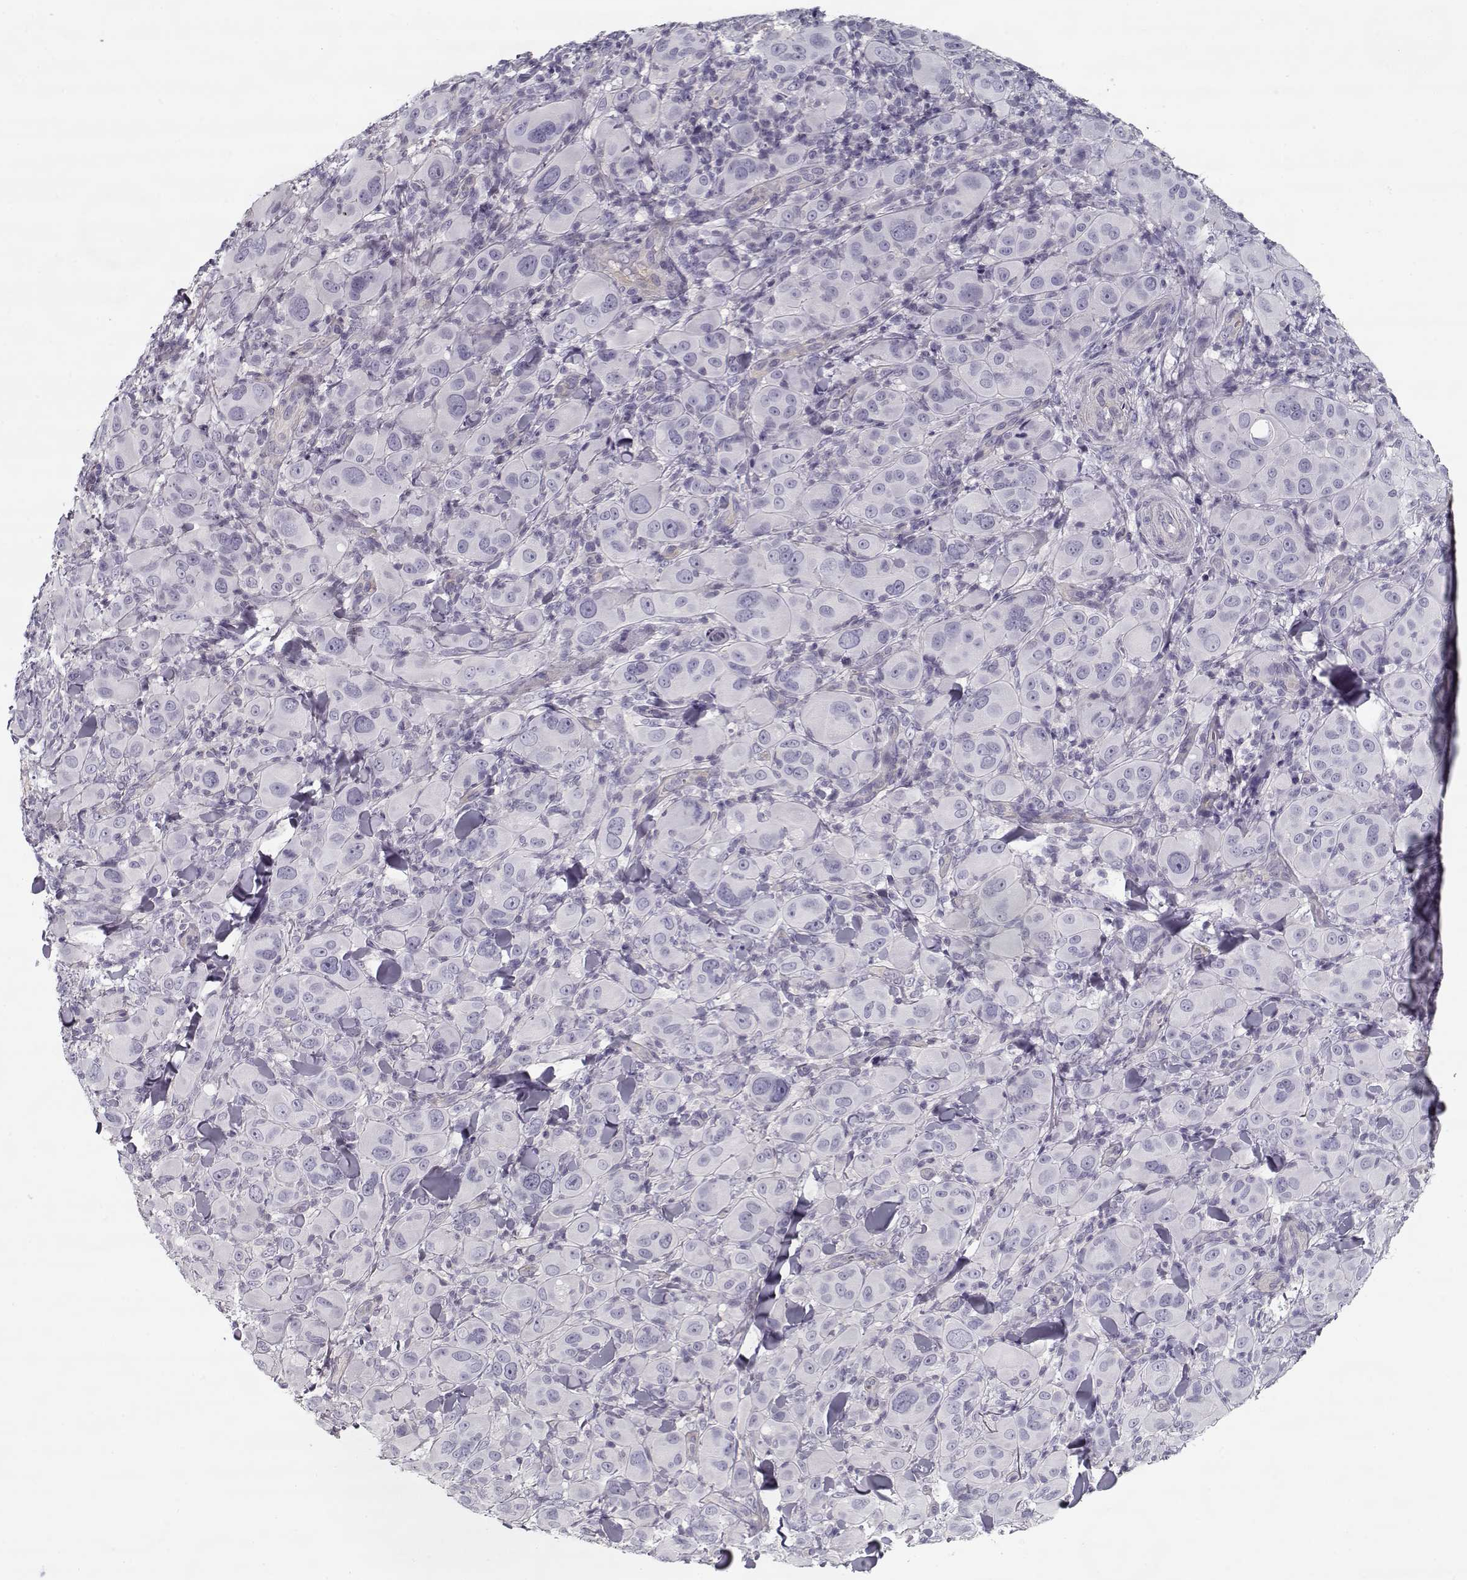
{"staining": {"intensity": "negative", "quantity": "none", "location": "none"}, "tissue": "melanoma", "cell_type": "Tumor cells", "image_type": "cancer", "snomed": [{"axis": "morphology", "description": "Malignant melanoma, NOS"}, {"axis": "topography", "description": "Skin"}], "caption": "Immunohistochemistry micrograph of human malignant melanoma stained for a protein (brown), which exhibits no expression in tumor cells.", "gene": "CCDC136", "patient": {"sex": "female", "age": 87}}